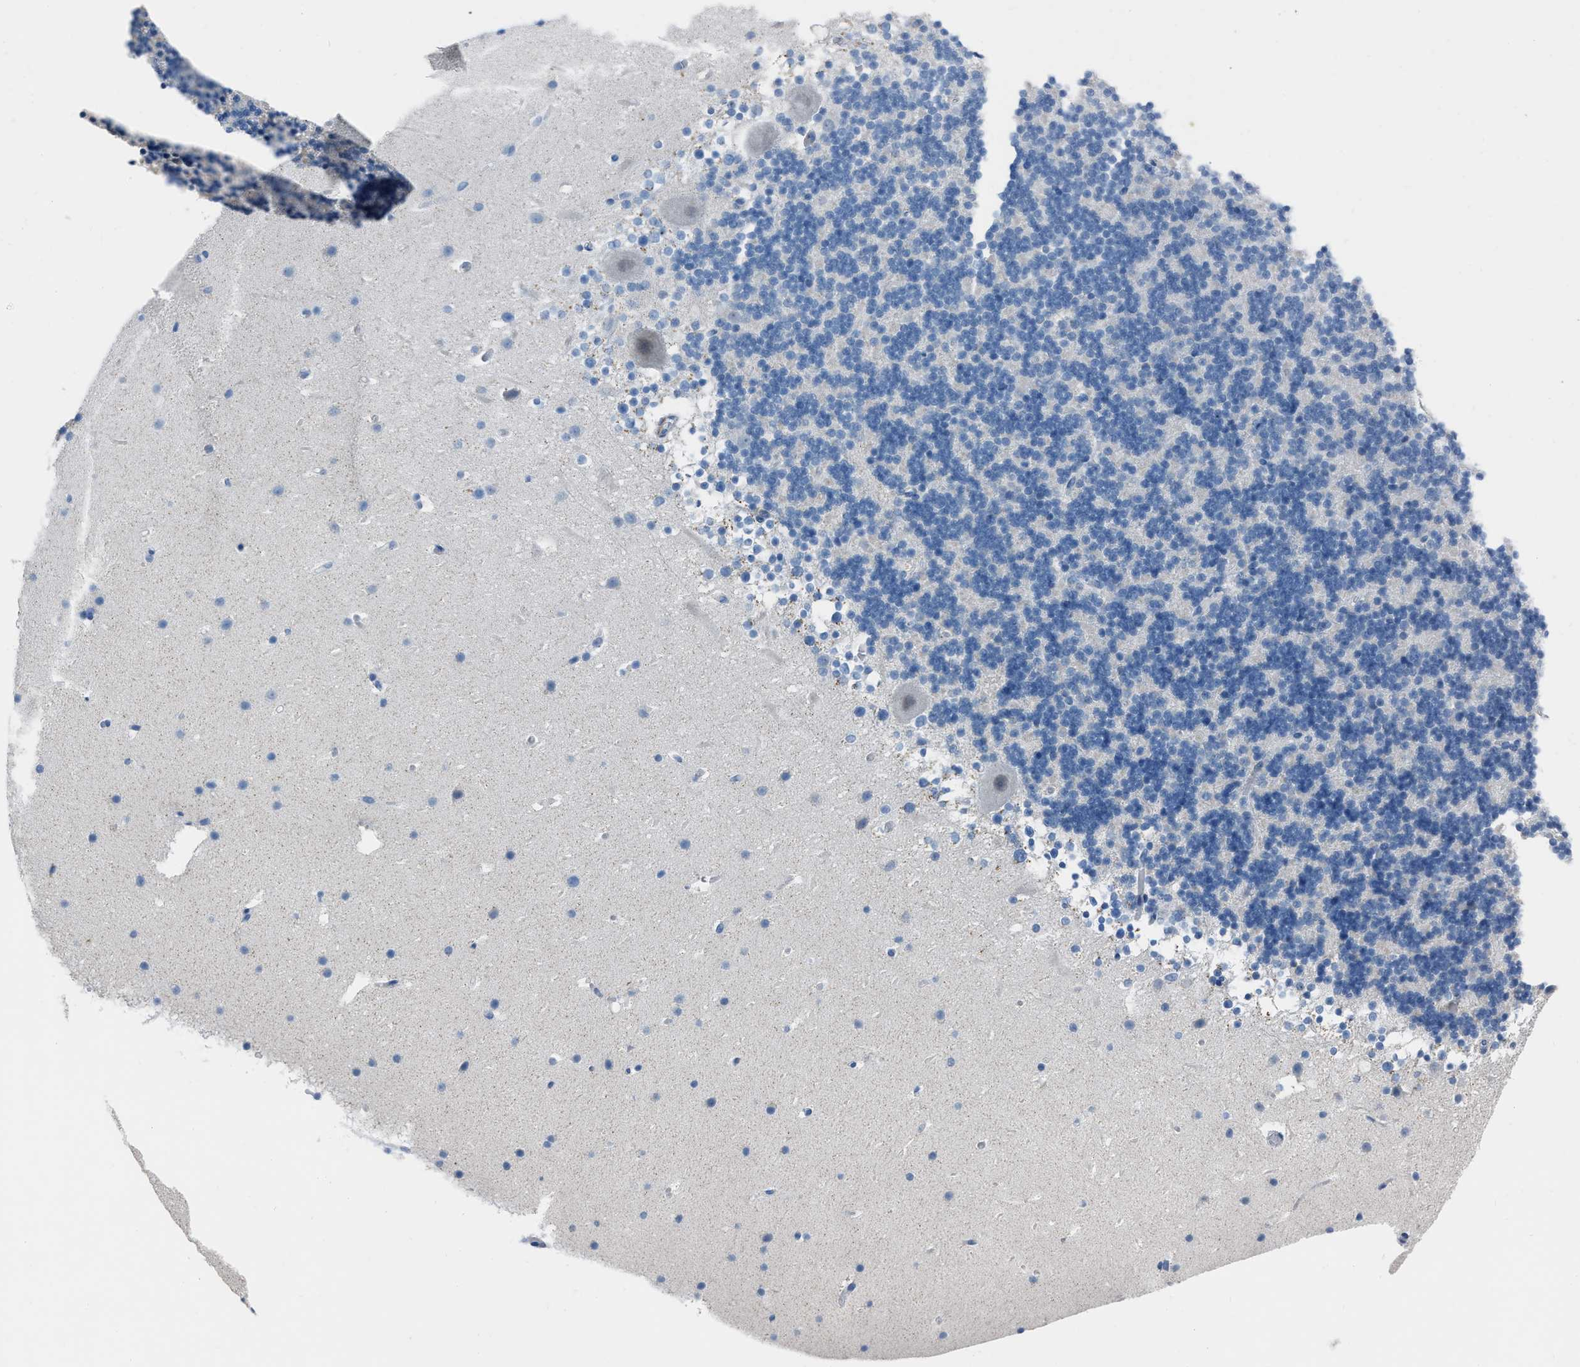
{"staining": {"intensity": "negative", "quantity": "none", "location": "none"}, "tissue": "cerebellum", "cell_type": "Cells in granular layer", "image_type": "normal", "snomed": [{"axis": "morphology", "description": "Normal tissue, NOS"}, {"axis": "topography", "description": "Cerebellum"}], "caption": "A high-resolution histopathology image shows immunohistochemistry (IHC) staining of benign cerebellum, which displays no significant staining in cells in granular layer.", "gene": "SPATC1L", "patient": {"sex": "male", "age": 45}}